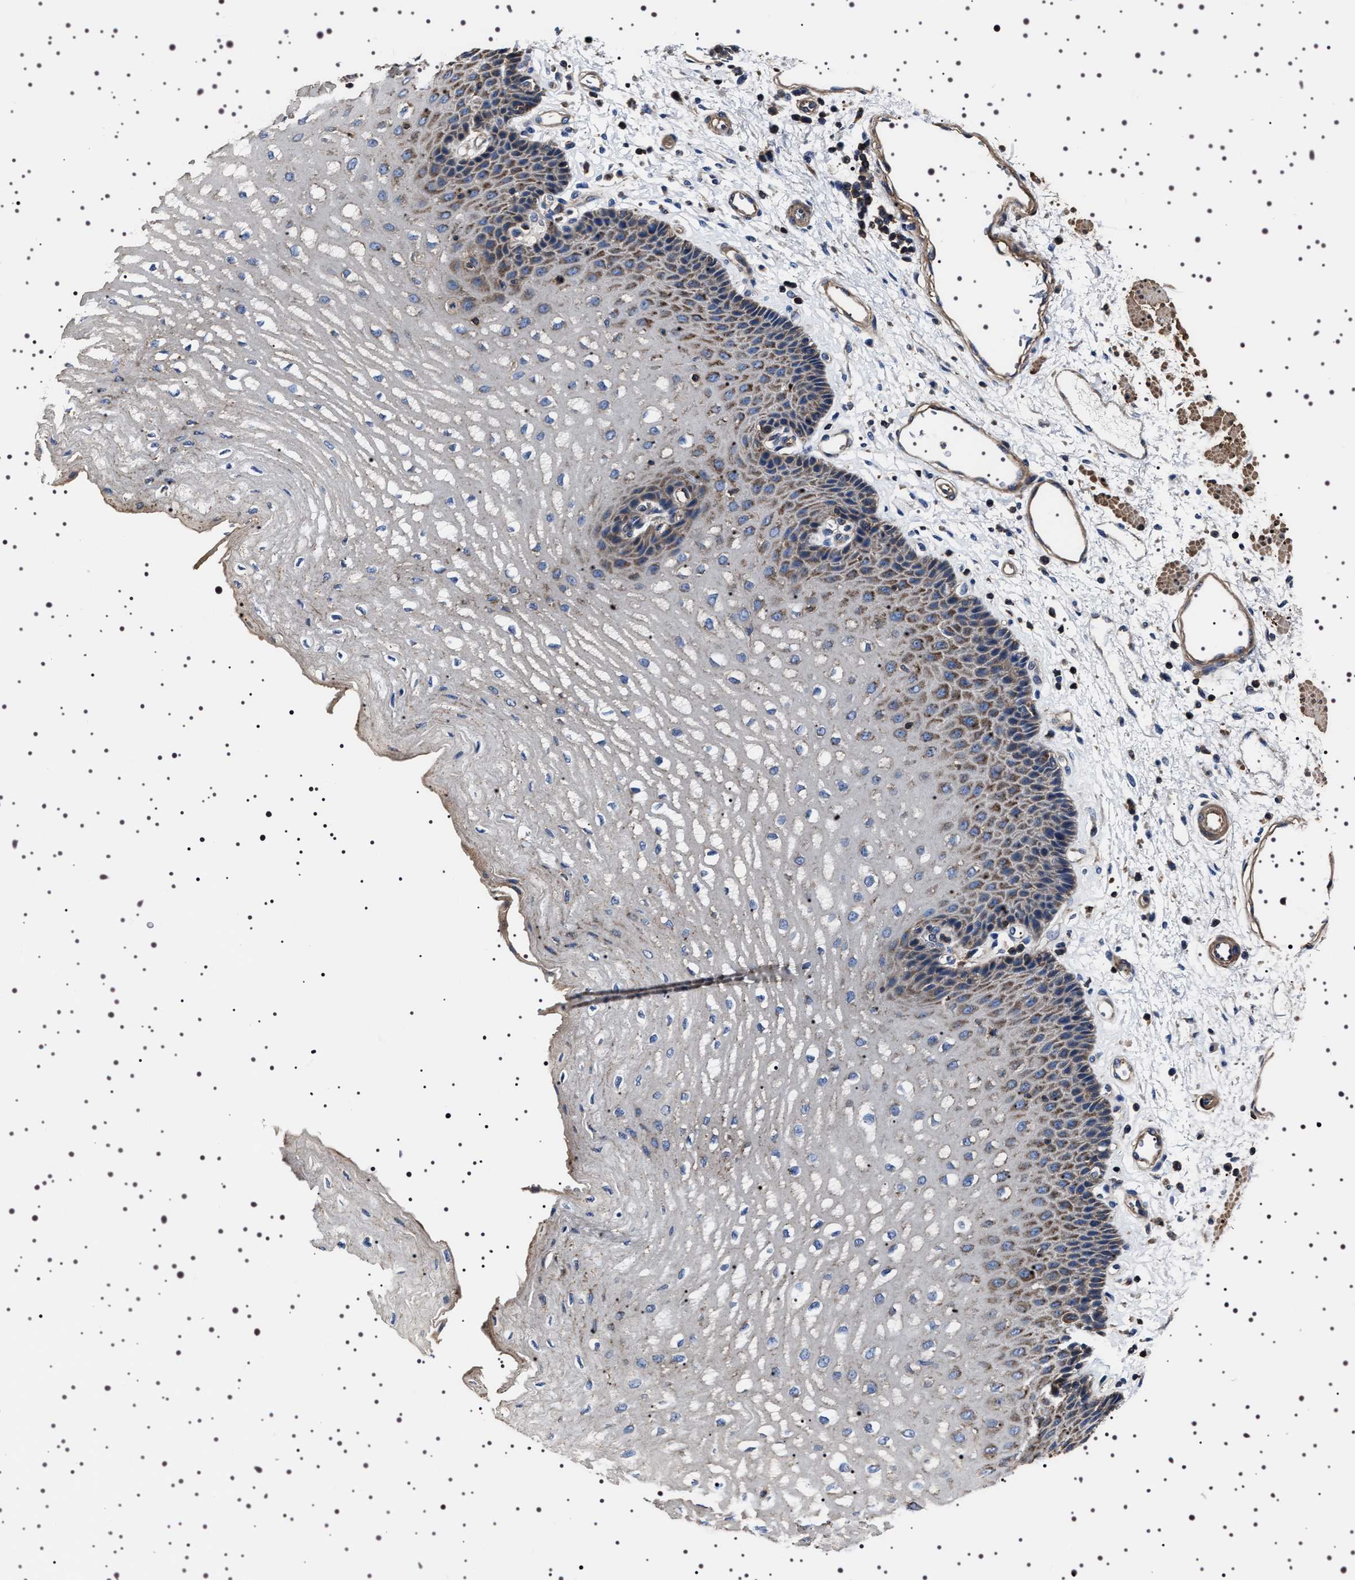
{"staining": {"intensity": "moderate", "quantity": ">75%", "location": "cytoplasmic/membranous"}, "tissue": "esophagus", "cell_type": "Squamous epithelial cells", "image_type": "normal", "snomed": [{"axis": "morphology", "description": "Normal tissue, NOS"}, {"axis": "topography", "description": "Esophagus"}], "caption": "The photomicrograph shows immunohistochemical staining of benign esophagus. There is moderate cytoplasmic/membranous staining is identified in about >75% of squamous epithelial cells.", "gene": "WDR1", "patient": {"sex": "male", "age": 54}}